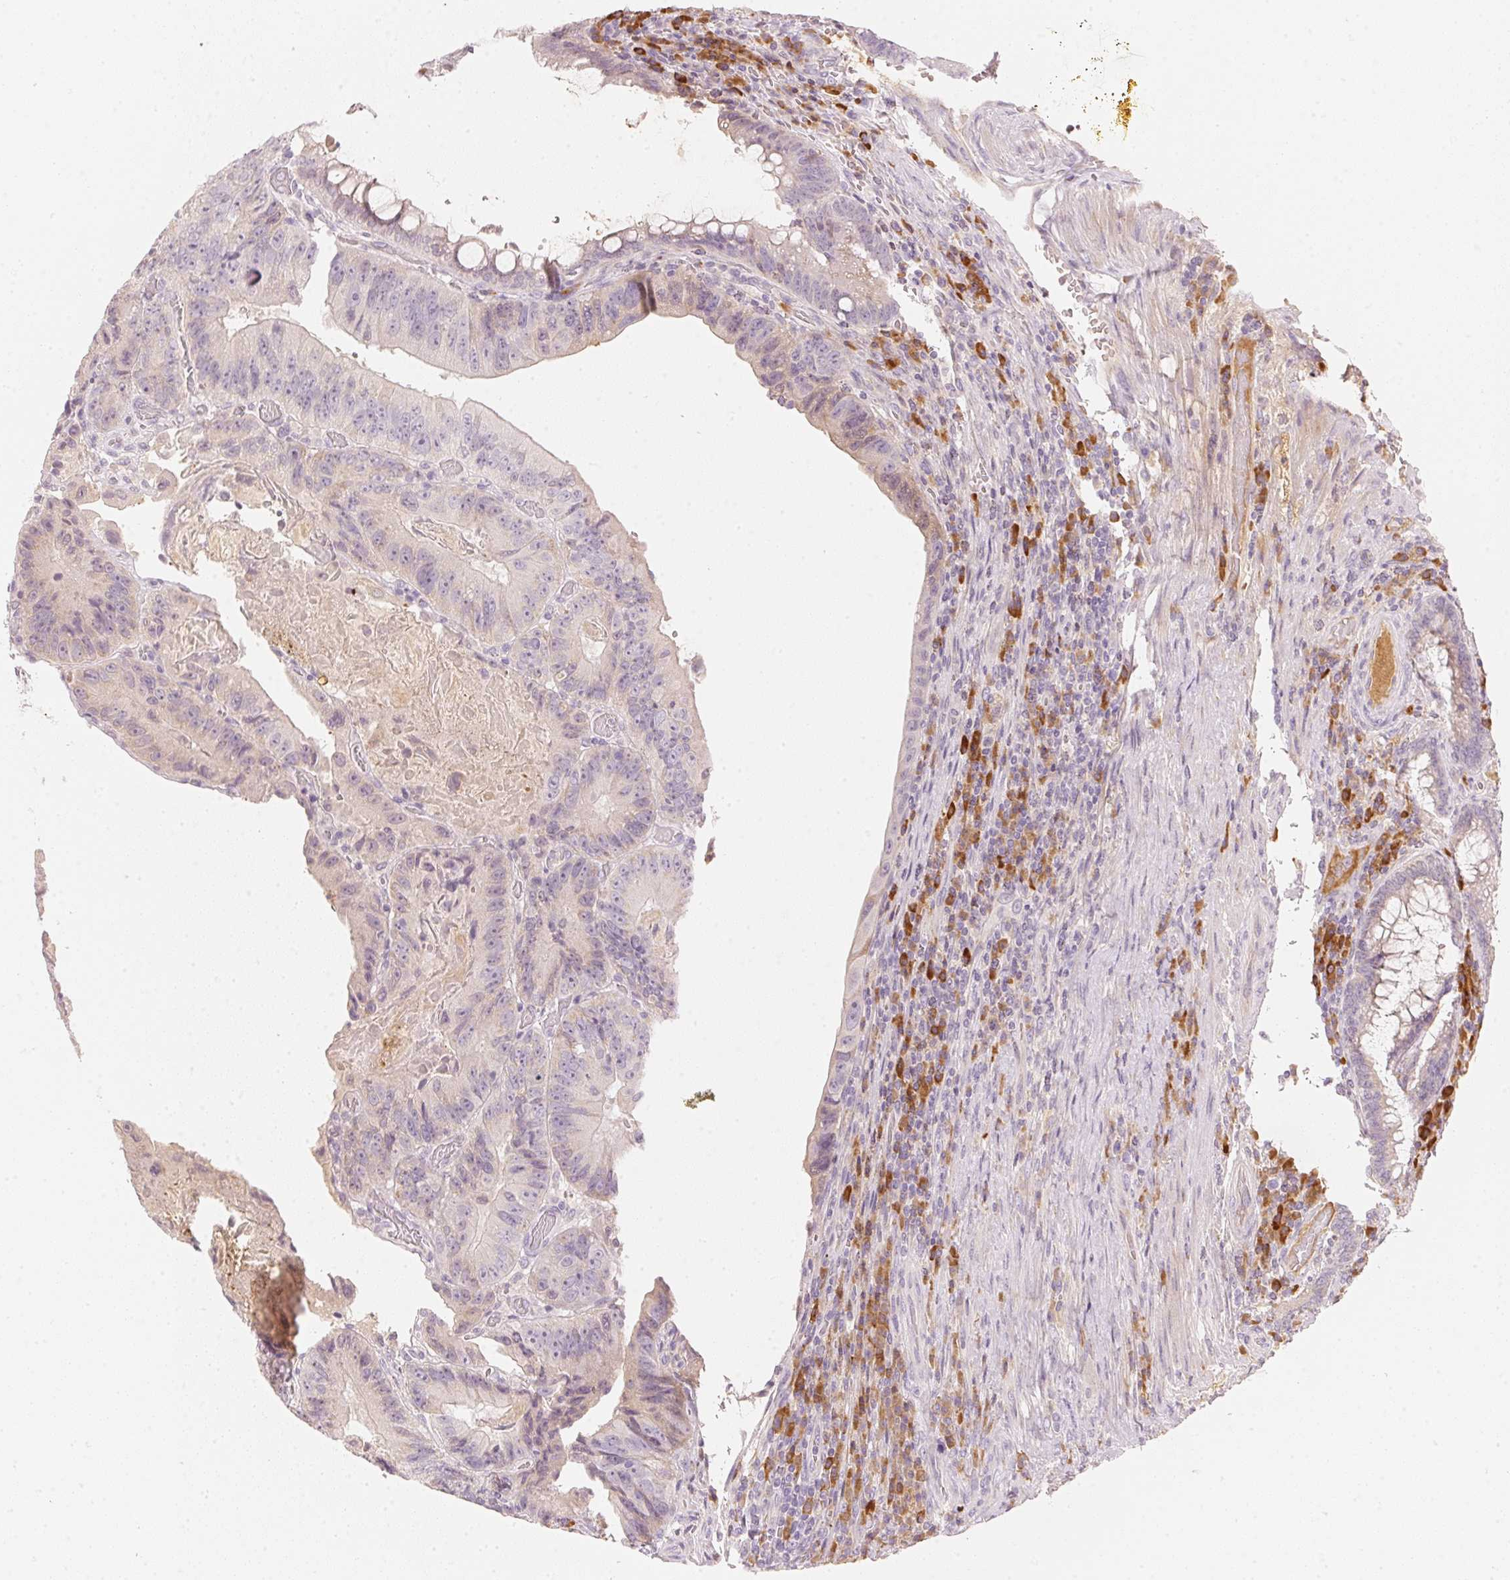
{"staining": {"intensity": "negative", "quantity": "none", "location": "none"}, "tissue": "colorectal cancer", "cell_type": "Tumor cells", "image_type": "cancer", "snomed": [{"axis": "morphology", "description": "Adenocarcinoma, NOS"}, {"axis": "topography", "description": "Colon"}], "caption": "Colorectal cancer (adenocarcinoma) stained for a protein using IHC exhibits no expression tumor cells.", "gene": "RMDN2", "patient": {"sex": "female", "age": 86}}